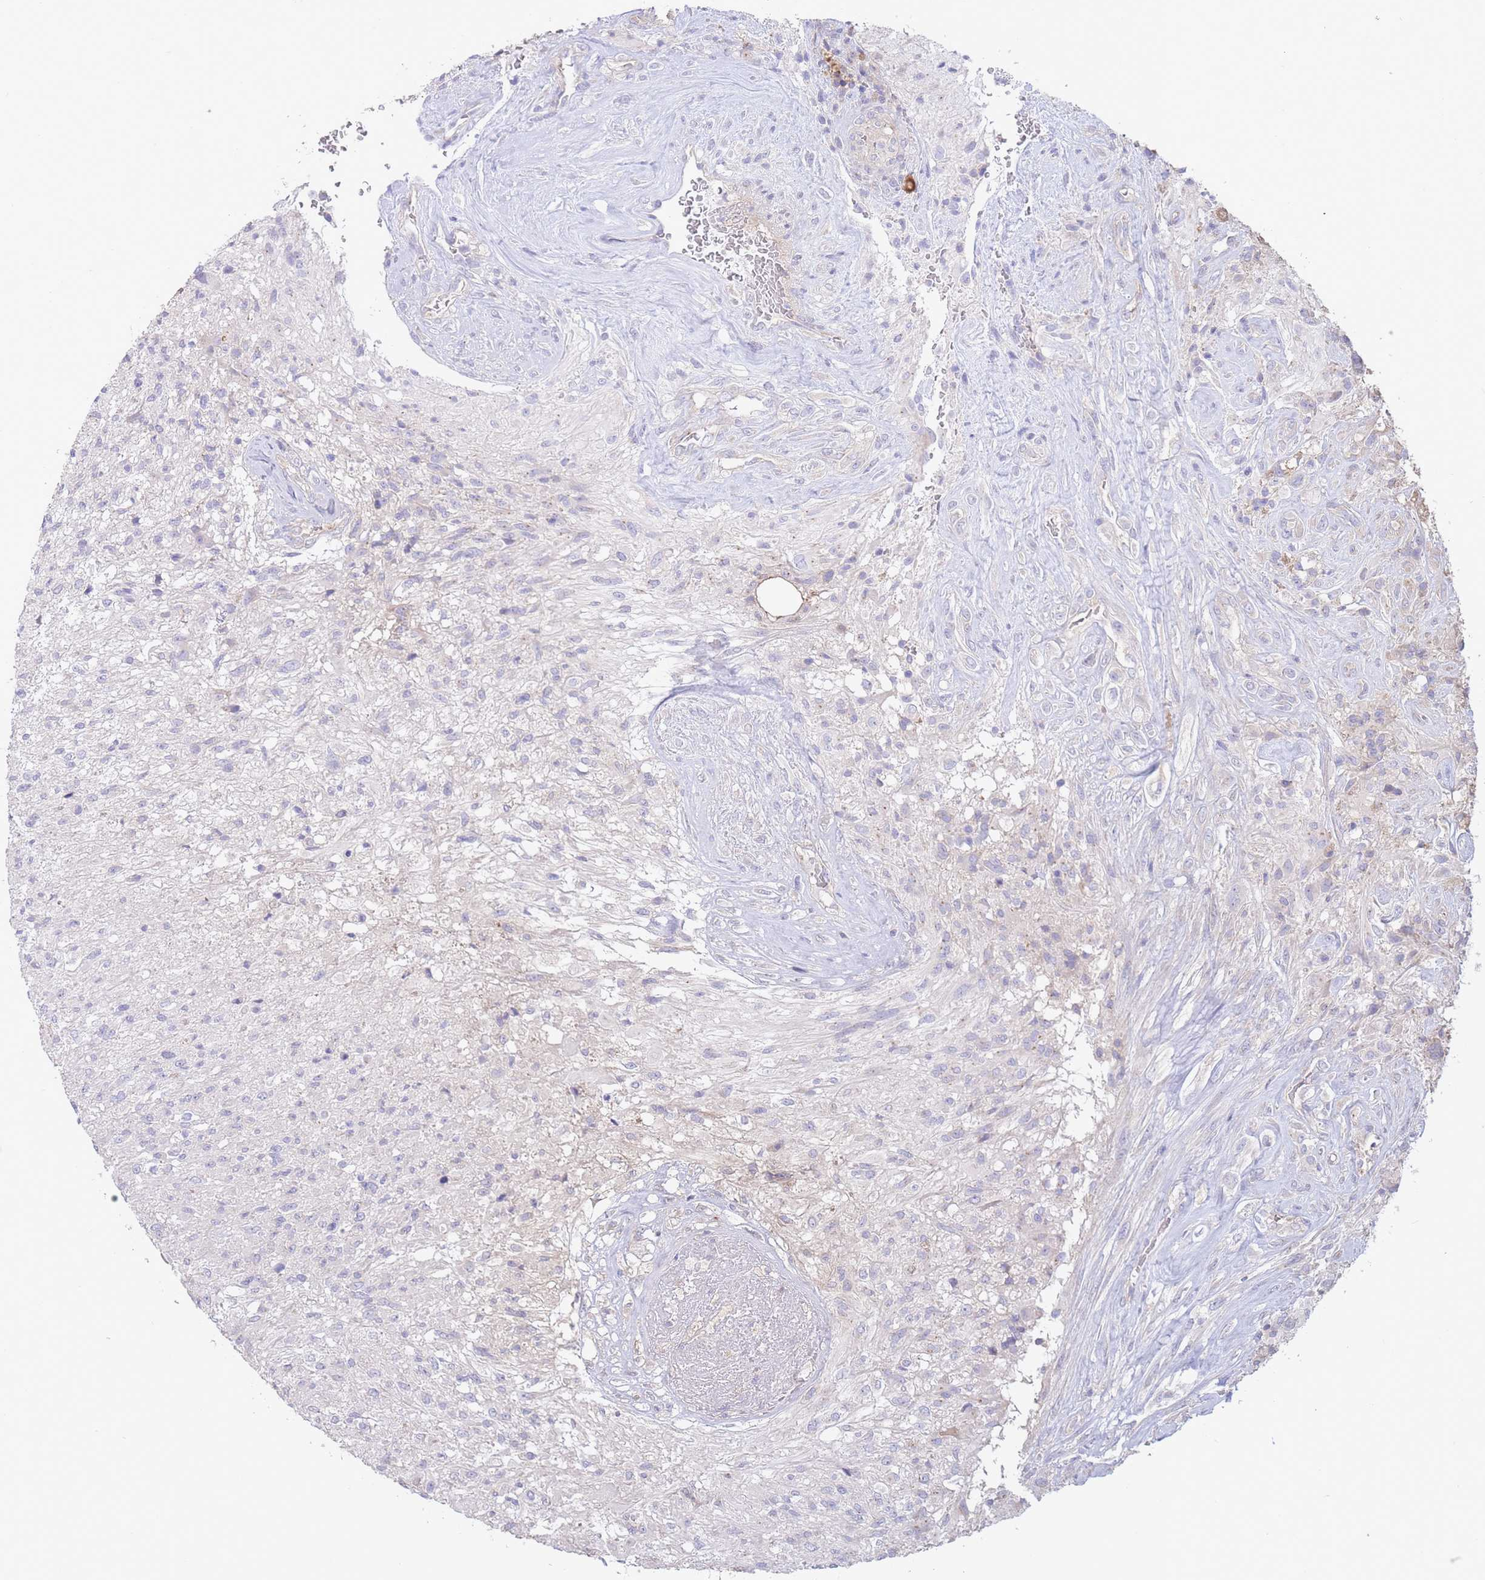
{"staining": {"intensity": "negative", "quantity": "none", "location": "none"}, "tissue": "glioma", "cell_type": "Tumor cells", "image_type": "cancer", "snomed": [{"axis": "morphology", "description": "Glioma, malignant, High grade"}, {"axis": "topography", "description": "Brain"}], "caption": "Tumor cells show no significant protein positivity in malignant glioma (high-grade).", "gene": "ALS2CL", "patient": {"sex": "male", "age": 56}}